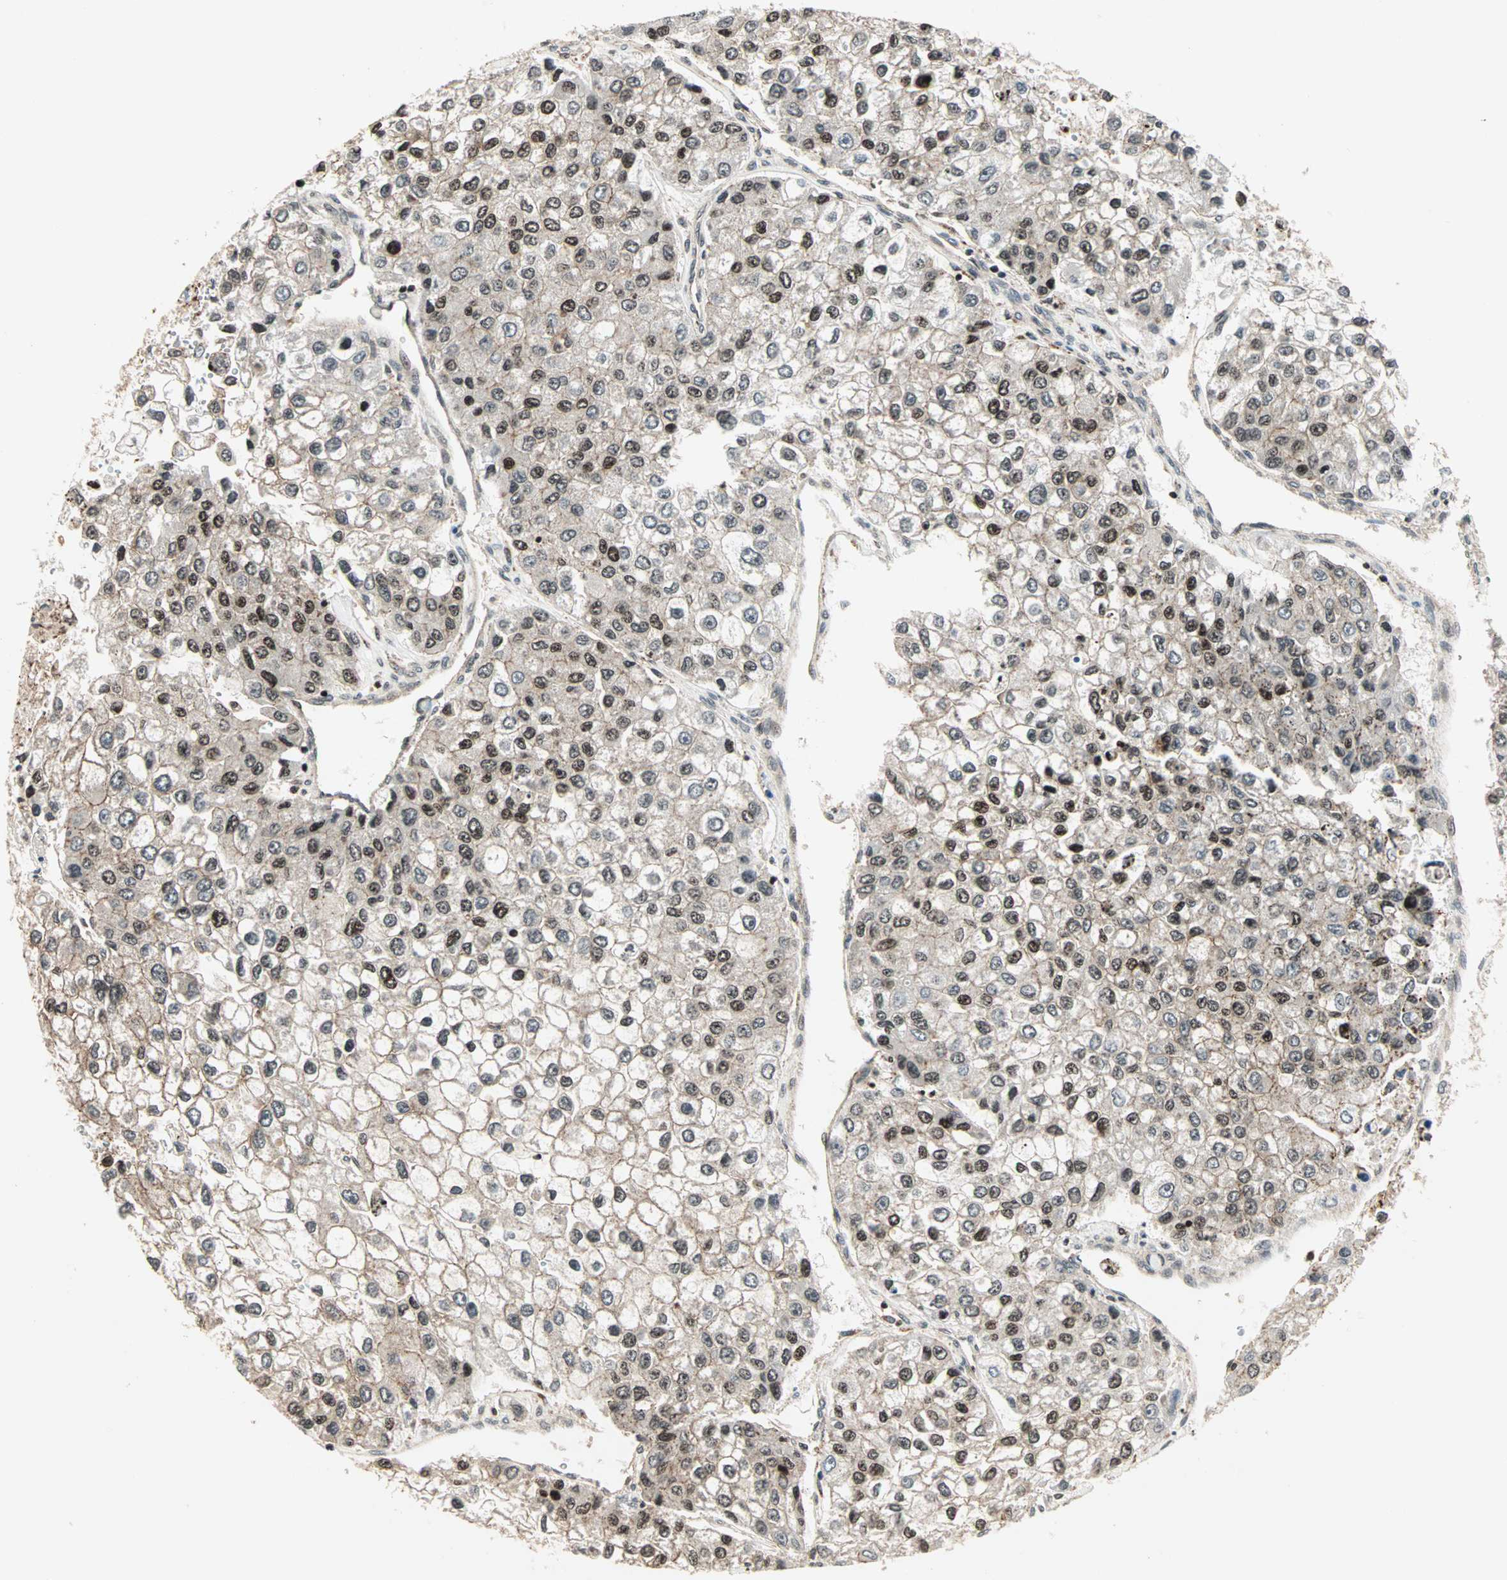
{"staining": {"intensity": "moderate", "quantity": ">75%", "location": "cytoplasmic/membranous,nuclear"}, "tissue": "liver cancer", "cell_type": "Tumor cells", "image_type": "cancer", "snomed": [{"axis": "morphology", "description": "Carcinoma, Hepatocellular, NOS"}, {"axis": "topography", "description": "Liver"}], "caption": "Hepatocellular carcinoma (liver) stained with immunohistochemistry shows moderate cytoplasmic/membranous and nuclear positivity in approximately >75% of tumor cells.", "gene": "ZBED9", "patient": {"sex": "female", "age": 66}}